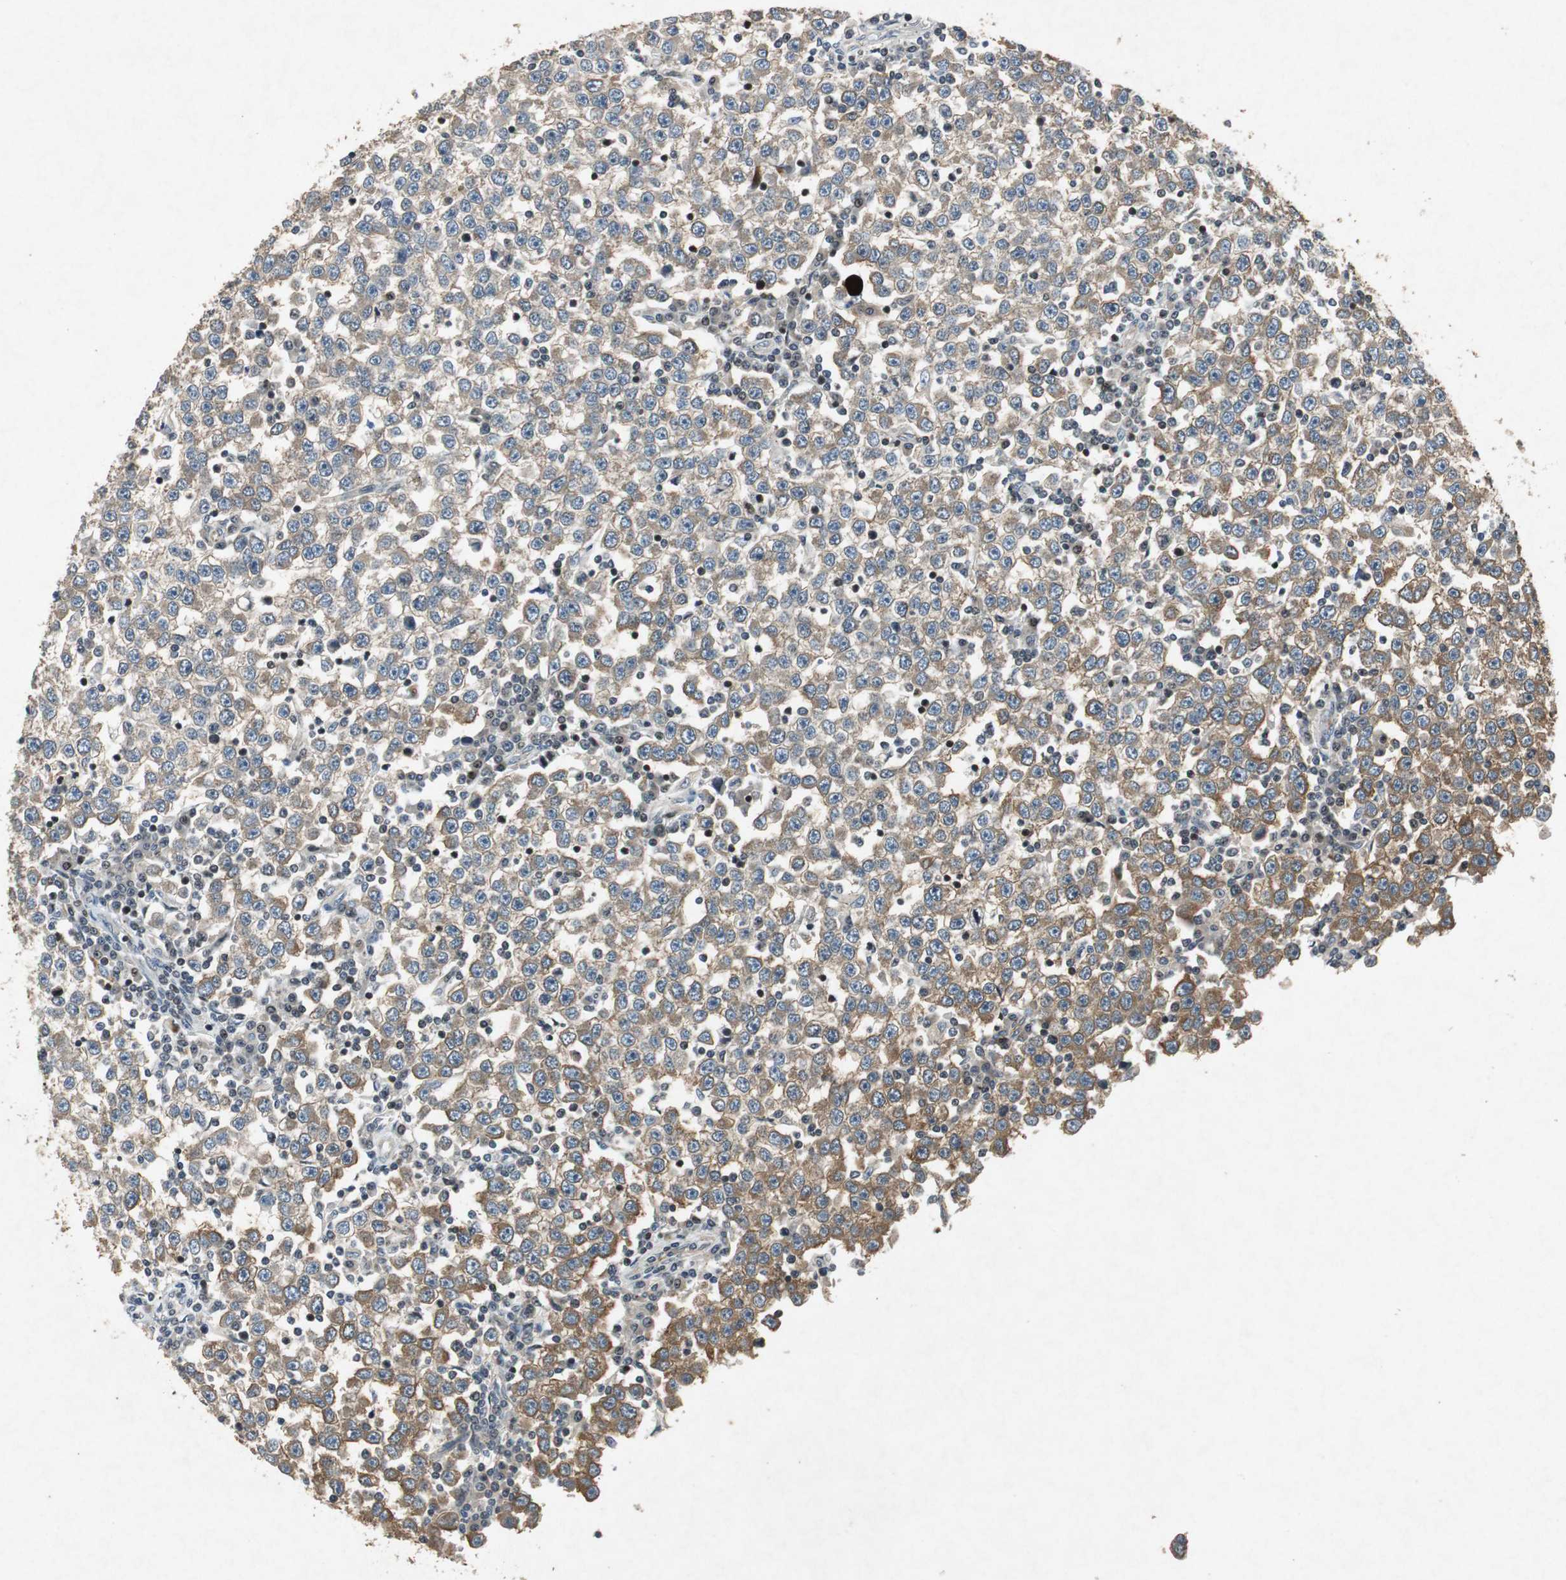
{"staining": {"intensity": "moderate", "quantity": "25%-75%", "location": "cytoplasmic/membranous"}, "tissue": "testis cancer", "cell_type": "Tumor cells", "image_type": "cancer", "snomed": [{"axis": "morphology", "description": "Seminoma, NOS"}, {"axis": "topography", "description": "Testis"}], "caption": "Testis seminoma stained for a protein reveals moderate cytoplasmic/membranous positivity in tumor cells.", "gene": "TUBA4A", "patient": {"sex": "male", "age": 65}}